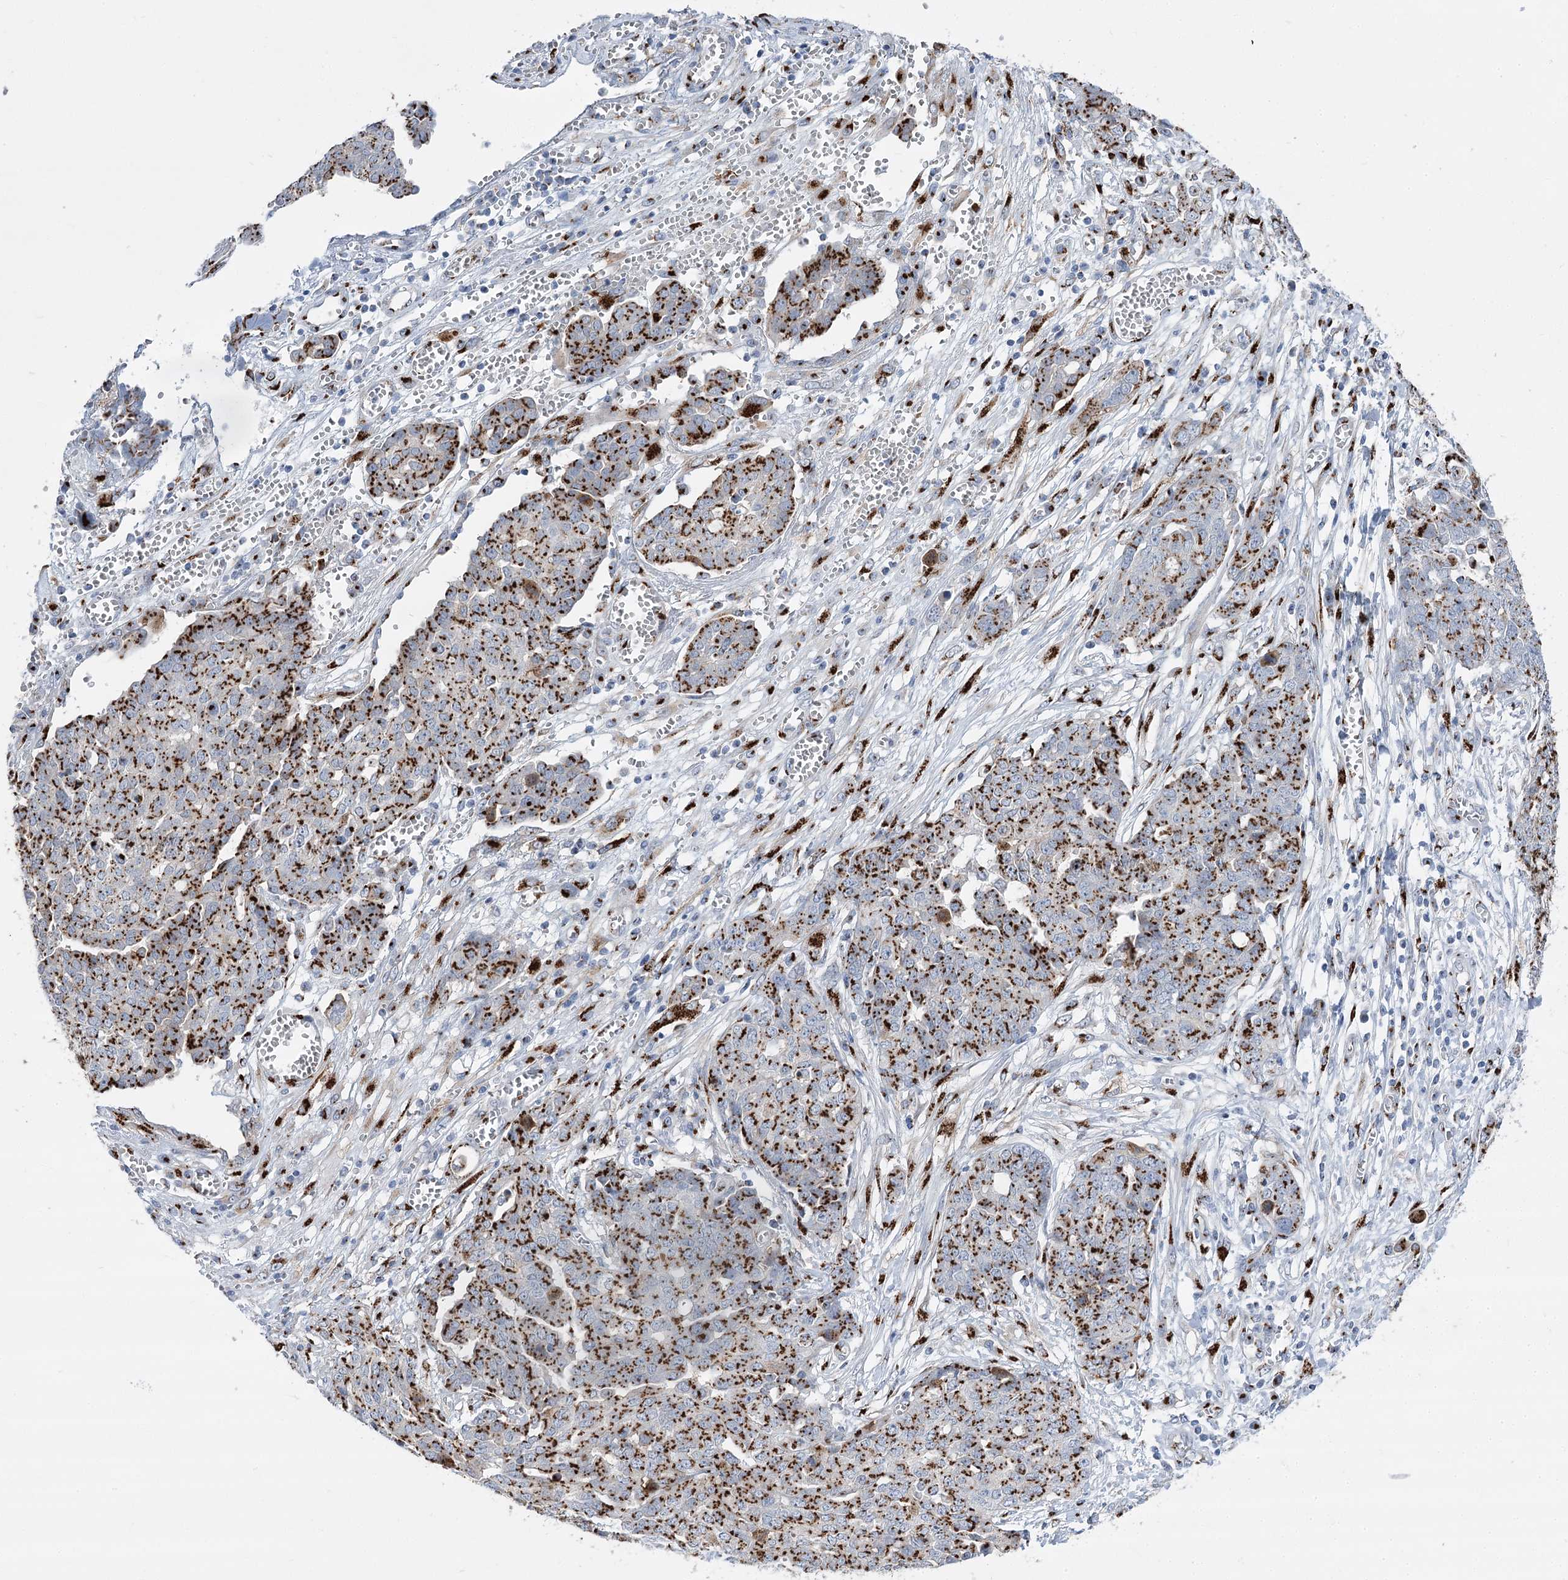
{"staining": {"intensity": "strong", "quantity": ">75%", "location": "cytoplasmic/membranous"}, "tissue": "ovarian cancer", "cell_type": "Tumor cells", "image_type": "cancer", "snomed": [{"axis": "morphology", "description": "Cystadenocarcinoma, serous, NOS"}, {"axis": "topography", "description": "Soft tissue"}, {"axis": "topography", "description": "Ovary"}], "caption": "Approximately >75% of tumor cells in human ovarian serous cystadenocarcinoma show strong cytoplasmic/membranous protein positivity as visualized by brown immunohistochemical staining.", "gene": "TMEM165", "patient": {"sex": "female", "age": 57}}